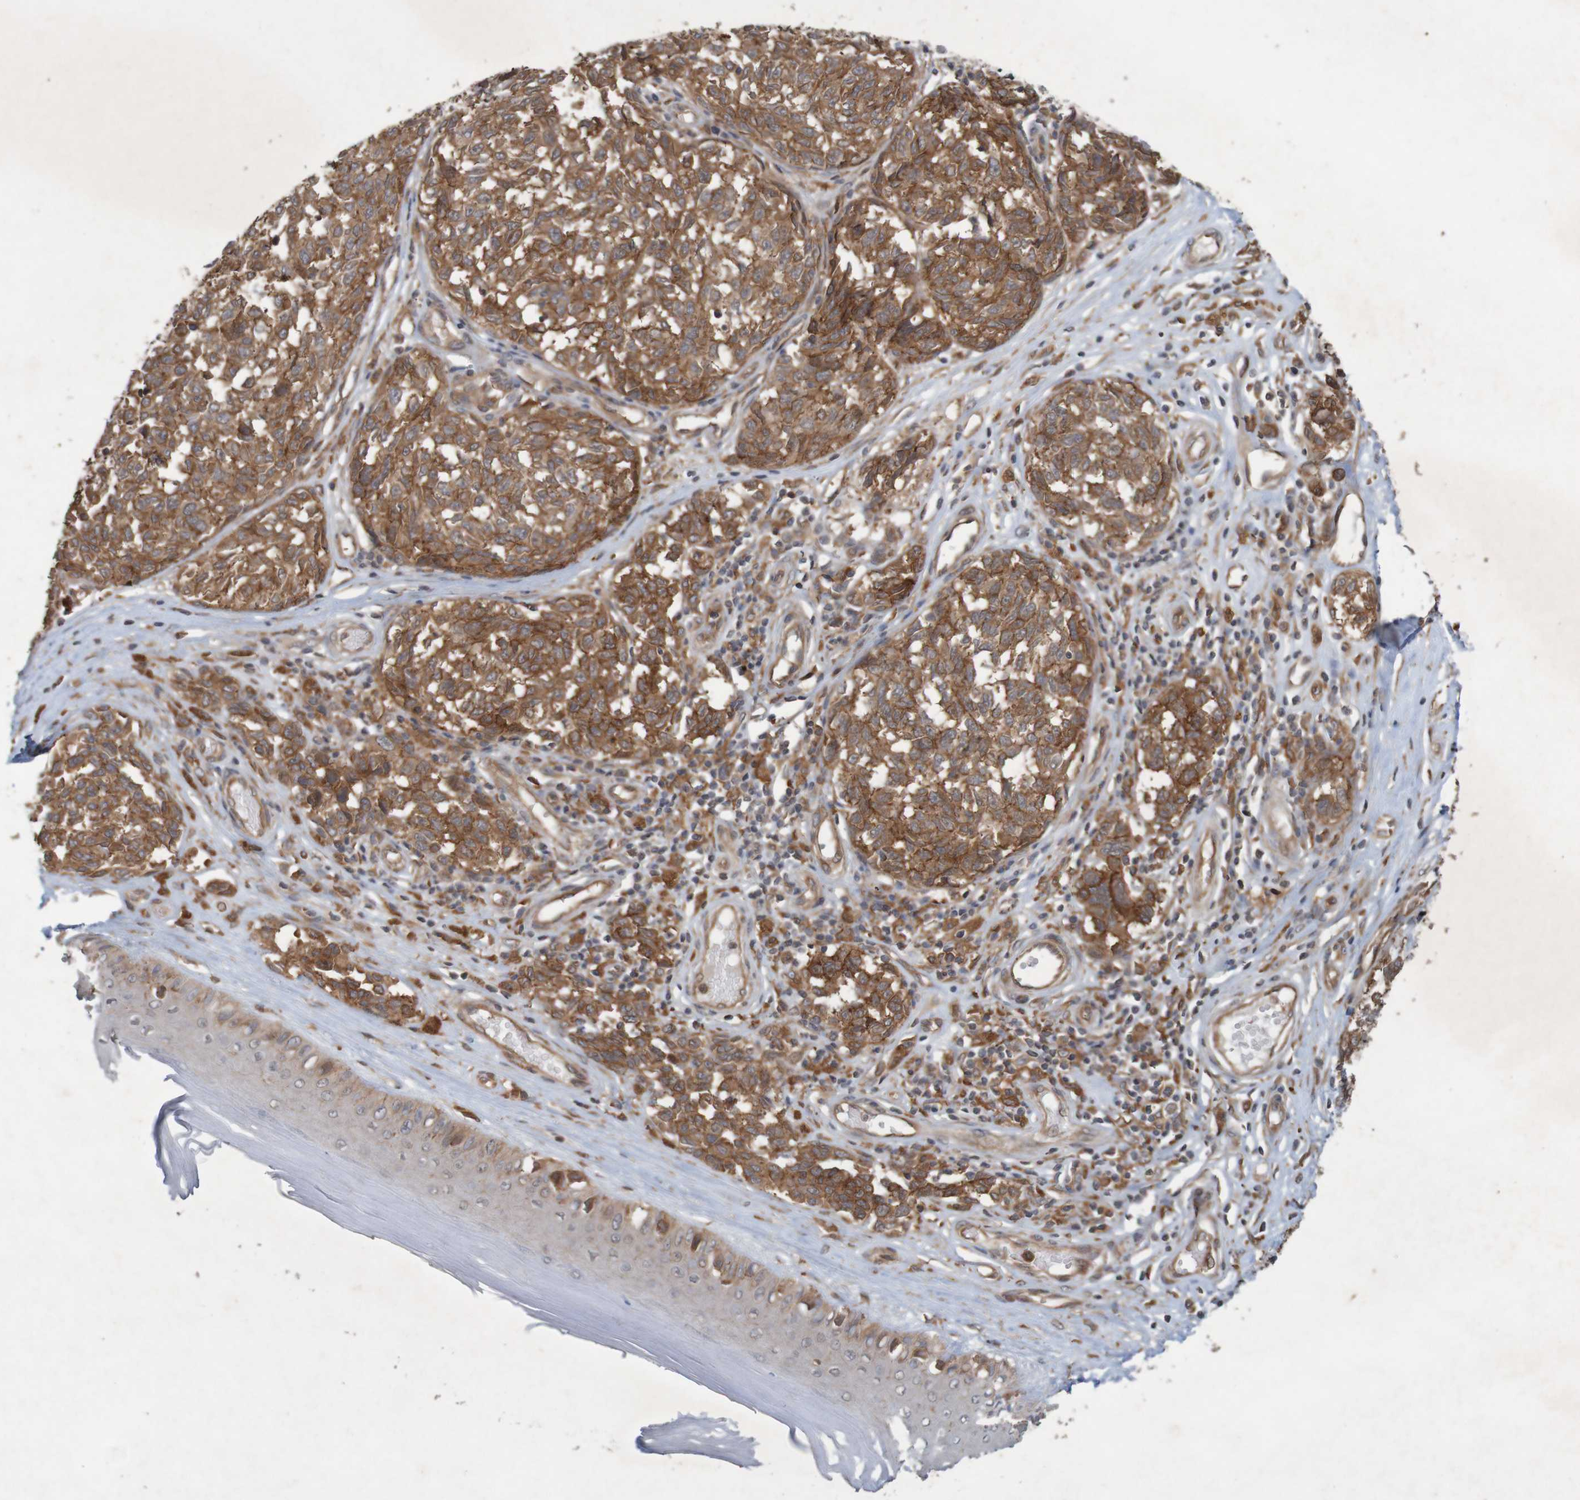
{"staining": {"intensity": "moderate", "quantity": ">75%", "location": "cytoplasmic/membranous"}, "tissue": "melanoma", "cell_type": "Tumor cells", "image_type": "cancer", "snomed": [{"axis": "morphology", "description": "Malignant melanoma, NOS"}, {"axis": "topography", "description": "Skin"}], "caption": "A micrograph of melanoma stained for a protein shows moderate cytoplasmic/membranous brown staining in tumor cells.", "gene": "ARHGEF11", "patient": {"sex": "female", "age": 64}}